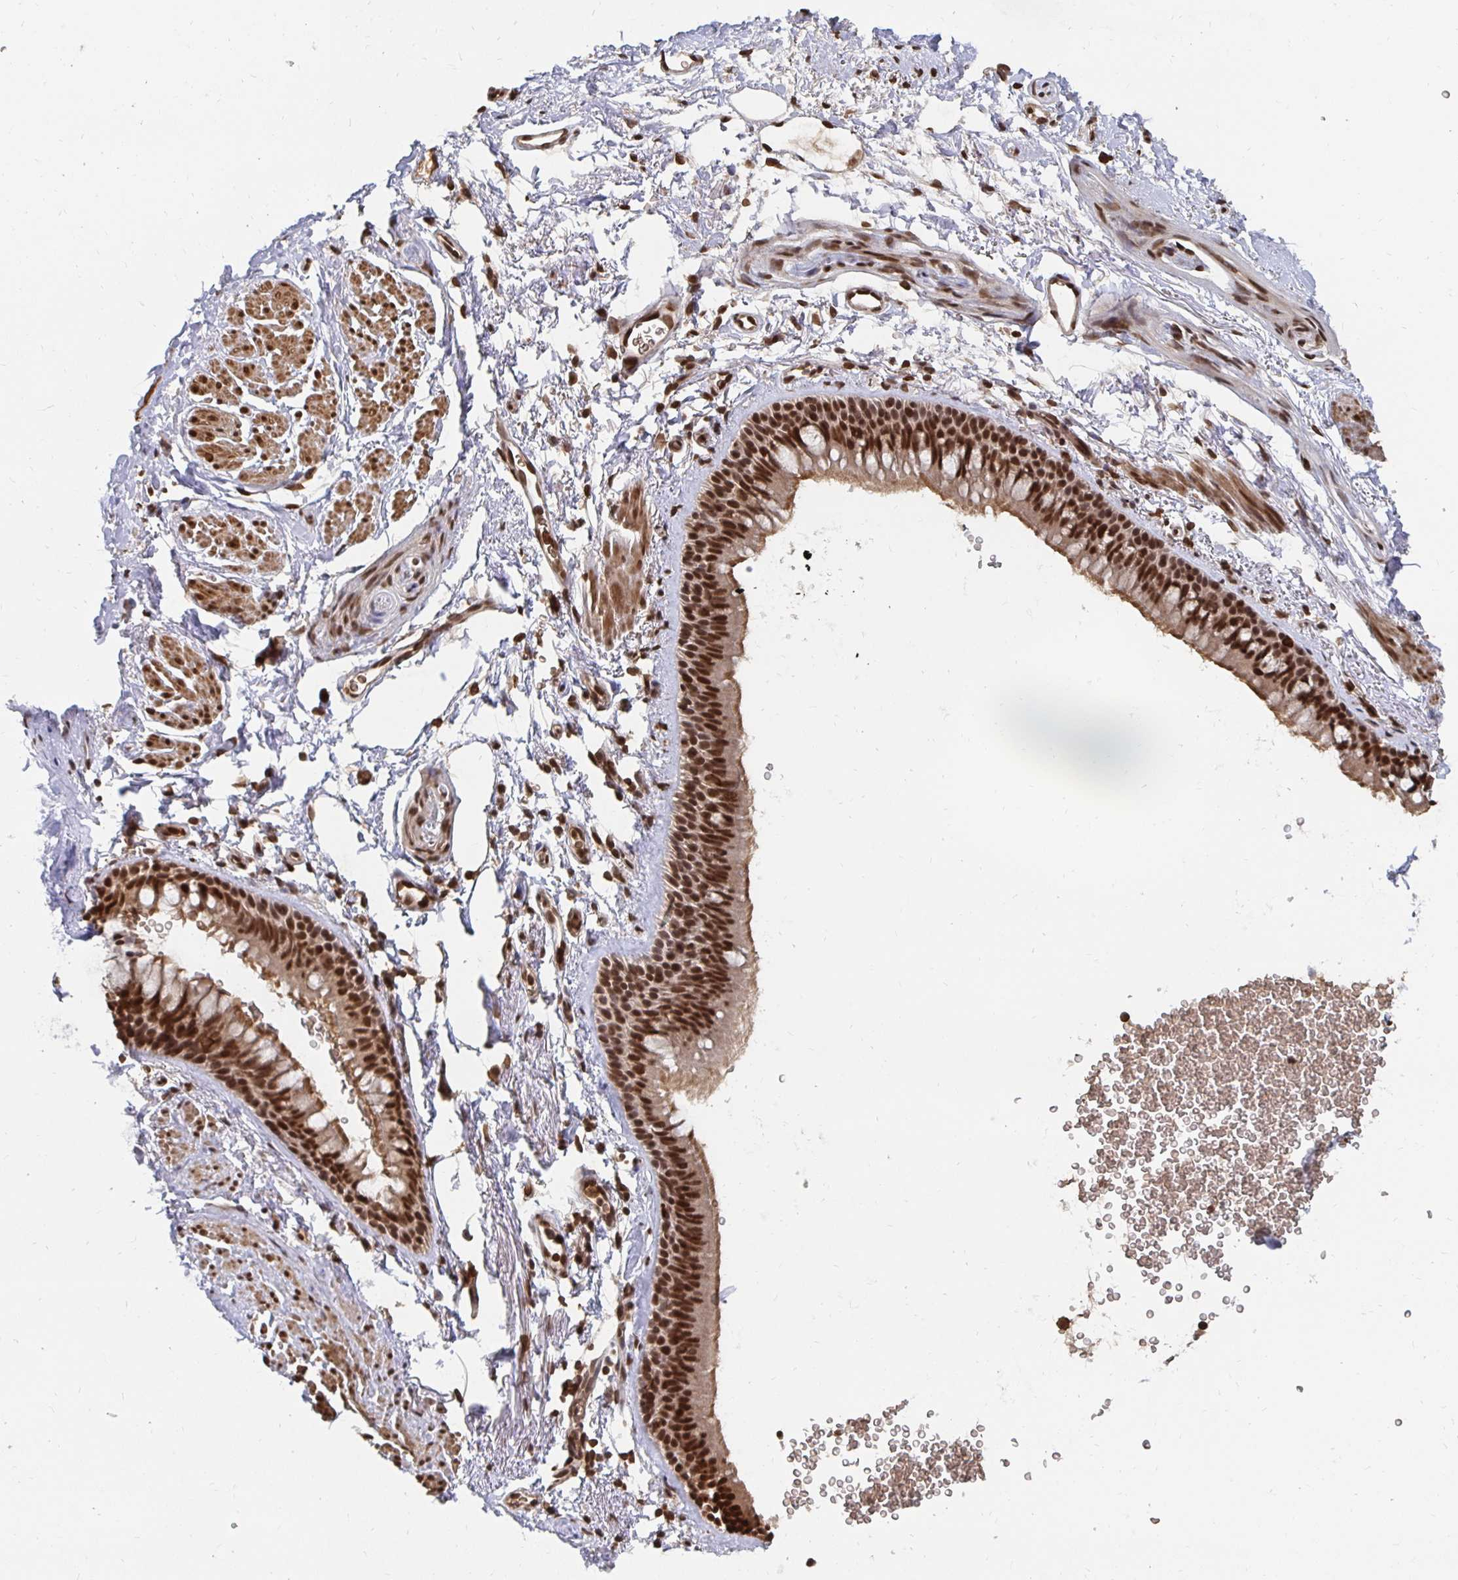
{"staining": {"intensity": "weak", "quantity": ">75%", "location": "cytoplasmic/membranous"}, "tissue": "adipose tissue", "cell_type": "Adipocytes", "image_type": "normal", "snomed": [{"axis": "morphology", "description": "Normal tissue, NOS"}, {"axis": "topography", "description": "Lymph node"}, {"axis": "topography", "description": "Cartilage tissue"}, {"axis": "topography", "description": "Bronchus"}], "caption": "An image of adipose tissue stained for a protein exhibits weak cytoplasmic/membranous brown staining in adipocytes.", "gene": "GTF3C6", "patient": {"sex": "female", "age": 70}}